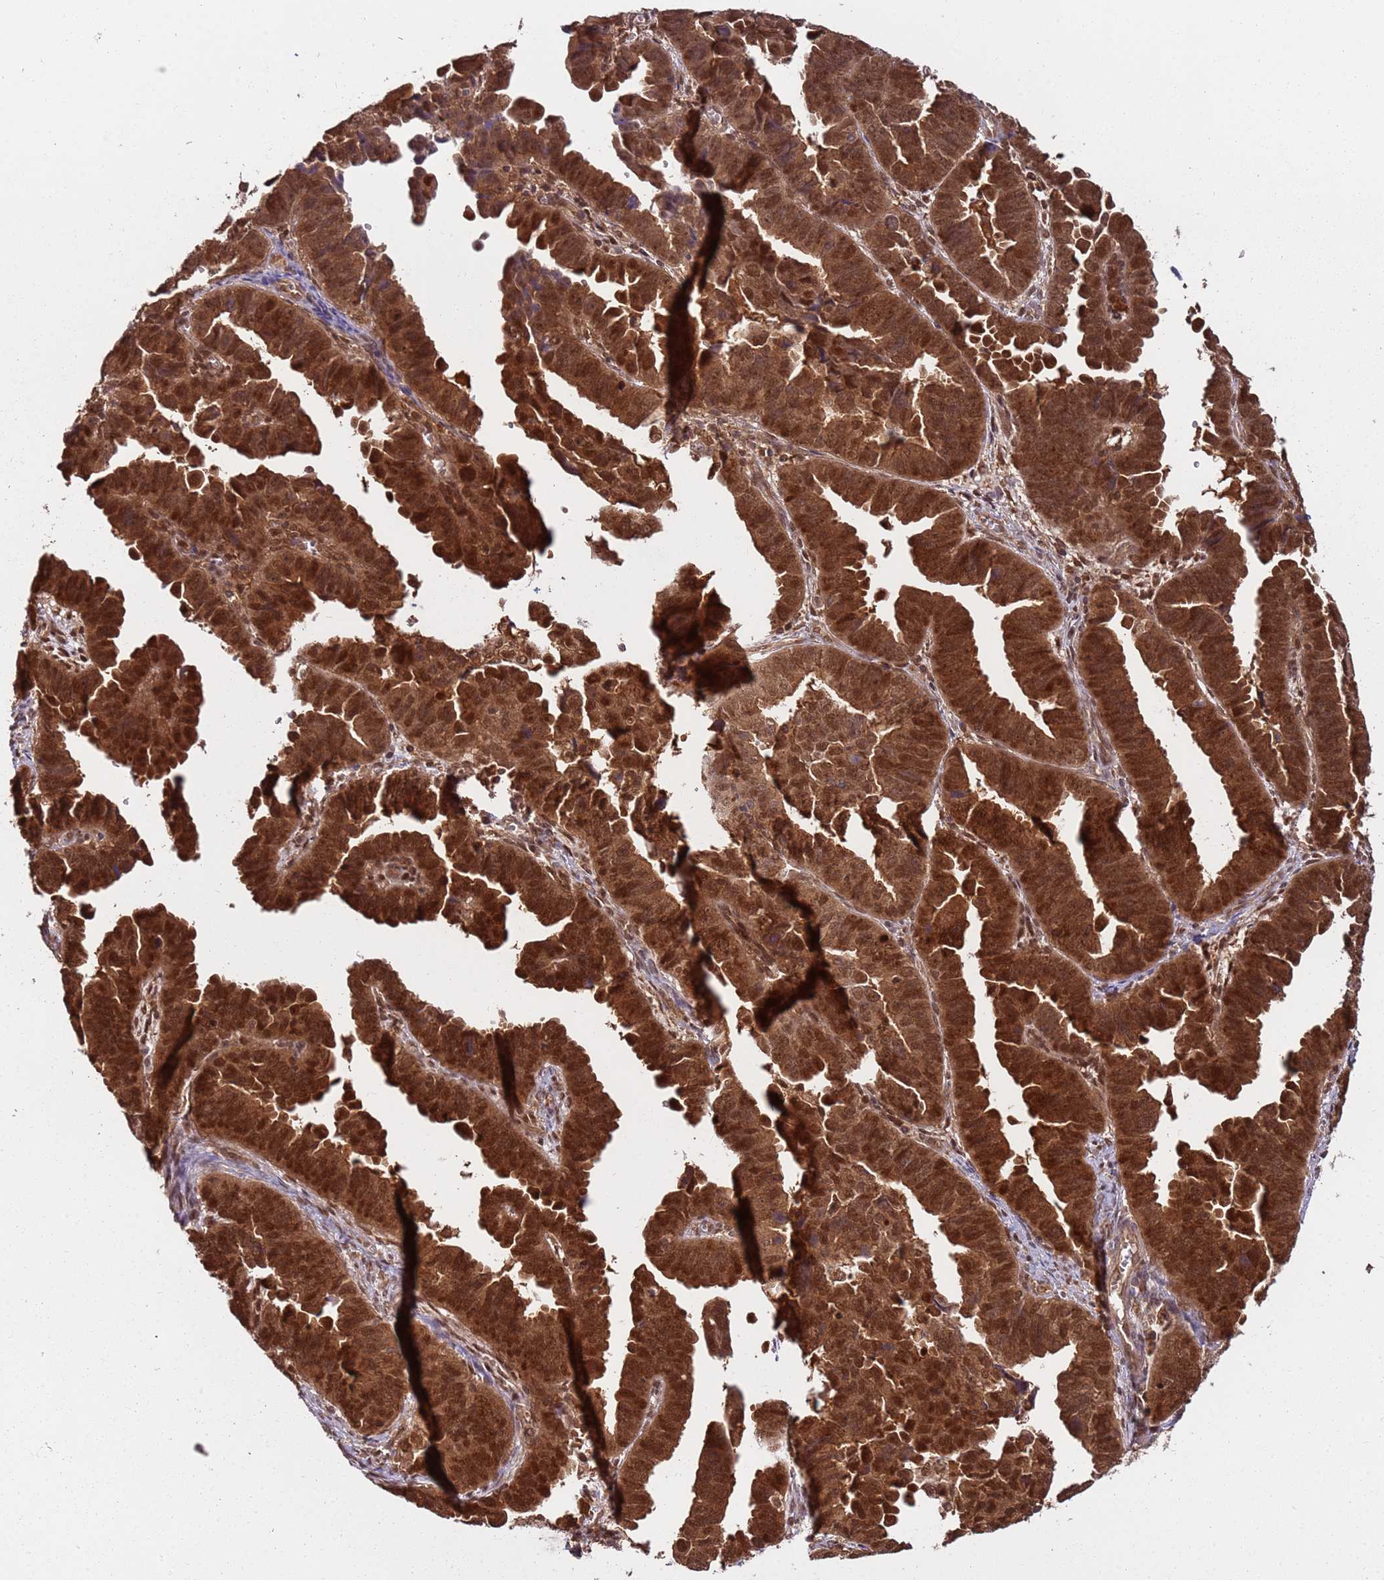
{"staining": {"intensity": "strong", "quantity": ">75%", "location": "cytoplasmic/membranous,nuclear"}, "tissue": "endometrial cancer", "cell_type": "Tumor cells", "image_type": "cancer", "snomed": [{"axis": "morphology", "description": "Adenocarcinoma, NOS"}, {"axis": "topography", "description": "Endometrium"}], "caption": "The photomicrograph exhibits staining of endometrial cancer, revealing strong cytoplasmic/membranous and nuclear protein expression (brown color) within tumor cells. The staining was performed using DAB, with brown indicating positive protein expression. Nuclei are stained blue with hematoxylin.", "gene": "PGLS", "patient": {"sex": "female", "age": 75}}